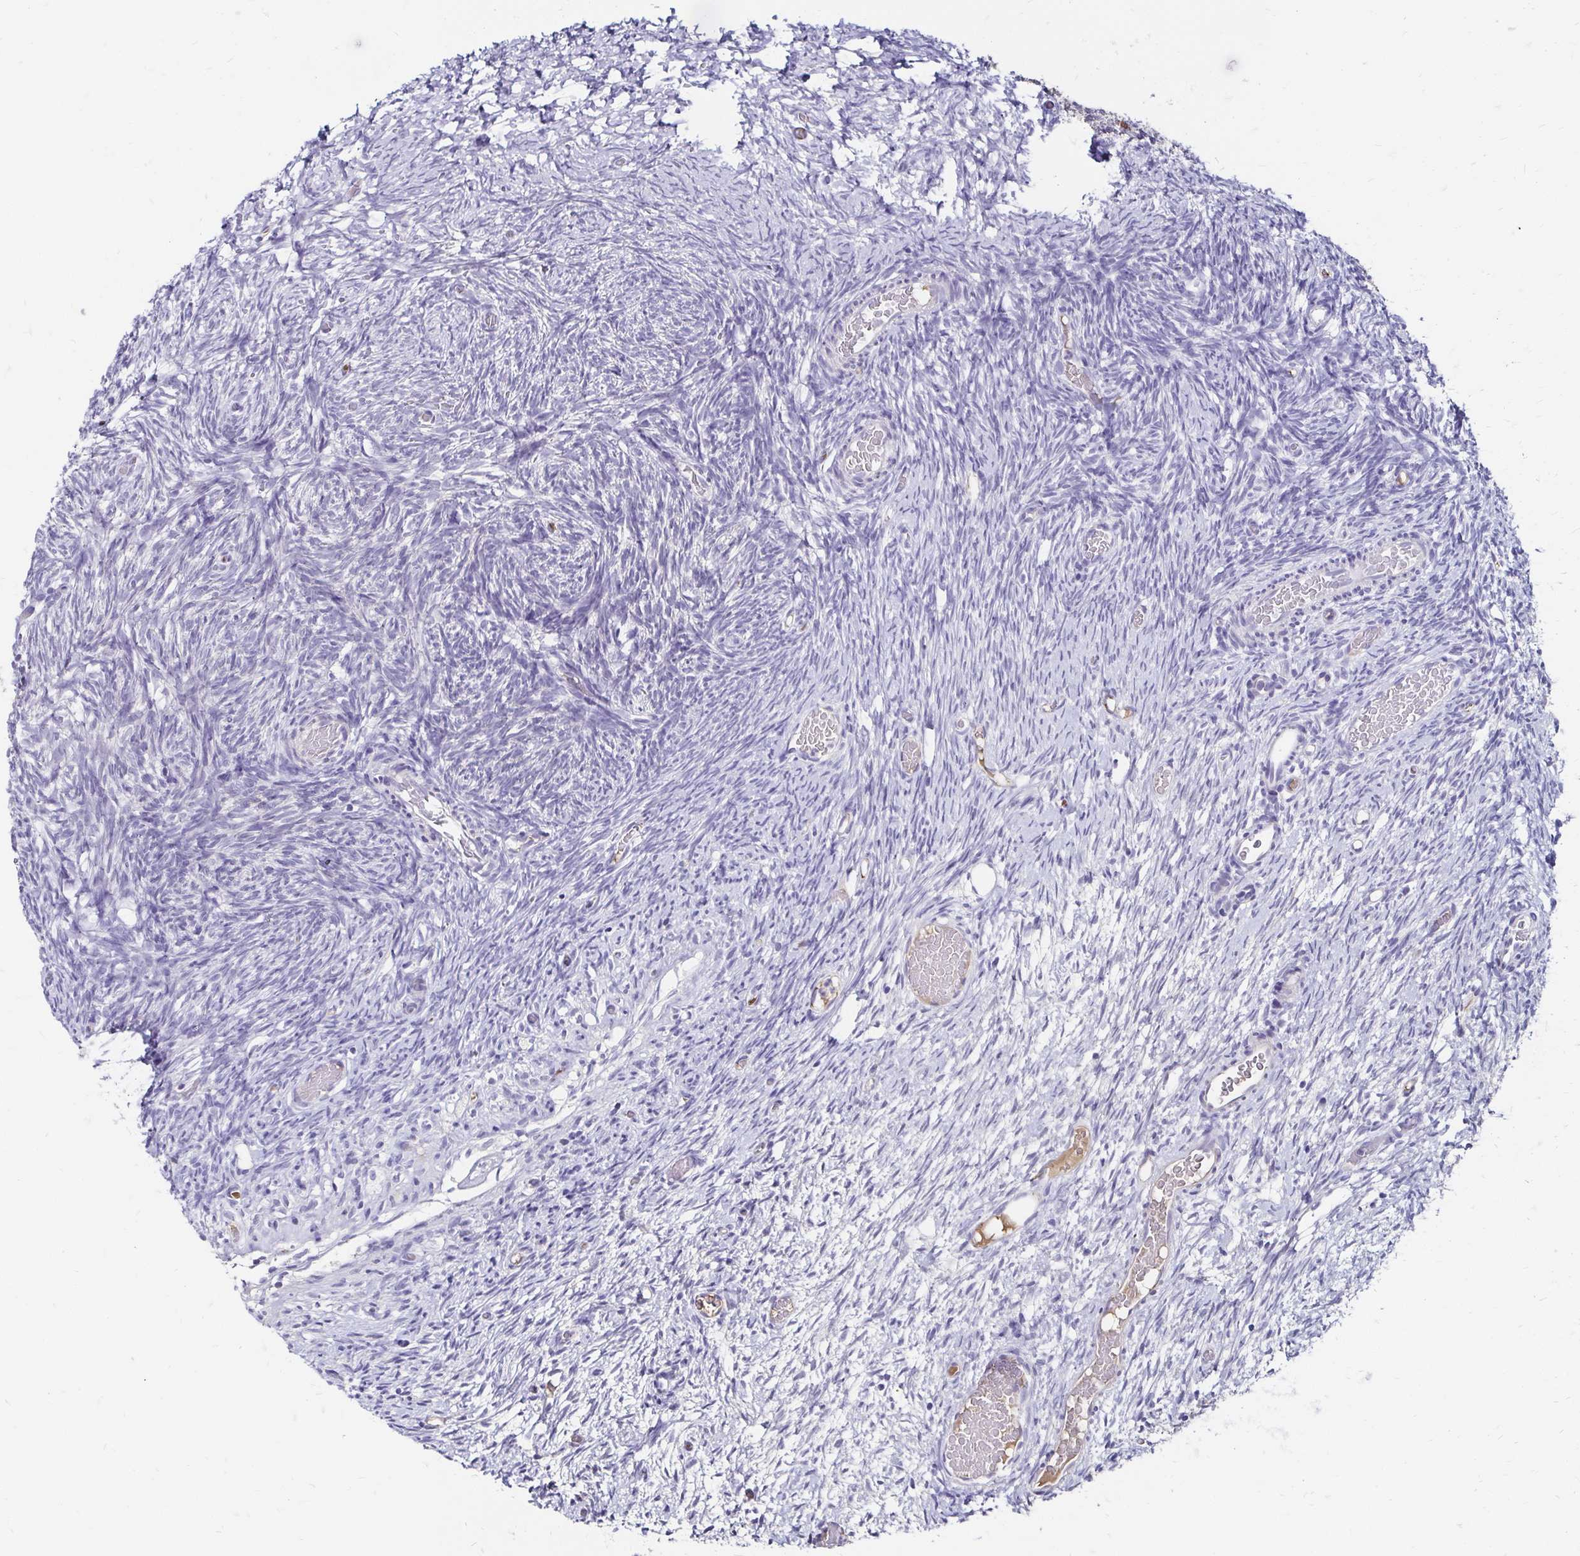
{"staining": {"intensity": "negative", "quantity": "none", "location": "none"}, "tissue": "ovary", "cell_type": "Follicle cells", "image_type": "normal", "snomed": [{"axis": "morphology", "description": "Normal tissue, NOS"}, {"axis": "topography", "description": "Ovary"}], "caption": "High power microscopy histopathology image of an immunohistochemistry (IHC) photomicrograph of unremarkable ovary, revealing no significant positivity in follicle cells. (Stains: DAB IHC with hematoxylin counter stain, Microscopy: brightfield microscopy at high magnification).", "gene": "SCG3", "patient": {"sex": "female", "age": 39}}